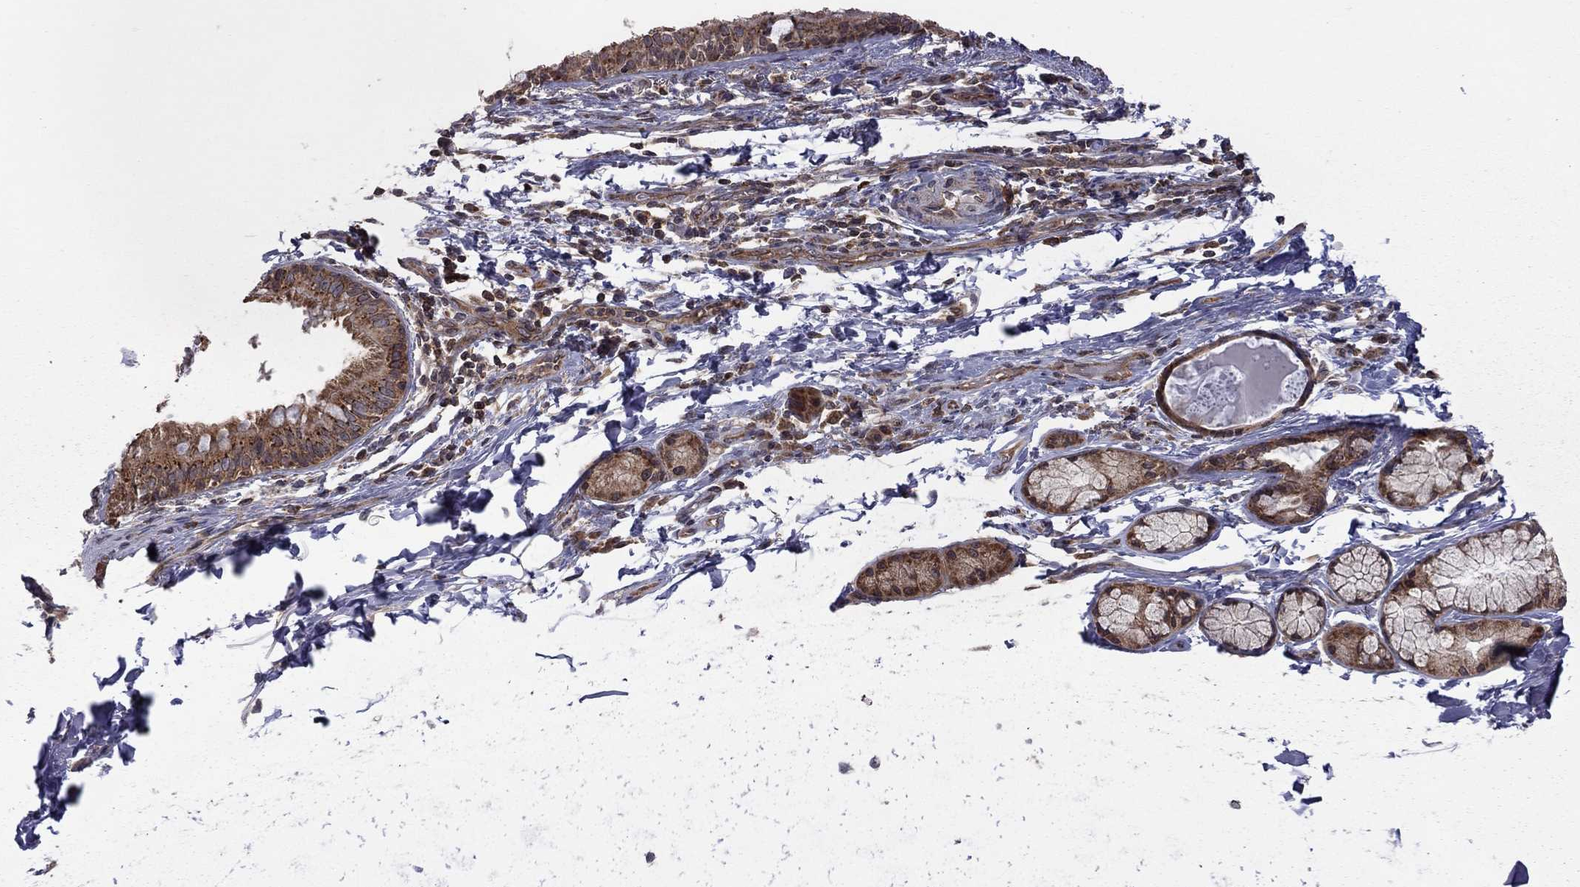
{"staining": {"intensity": "strong", "quantity": "25%-75%", "location": "cytoplasmic/membranous"}, "tissue": "bronchus", "cell_type": "Respiratory epithelial cells", "image_type": "normal", "snomed": [{"axis": "morphology", "description": "Normal tissue, NOS"}, {"axis": "morphology", "description": "Squamous cell carcinoma, NOS"}, {"axis": "topography", "description": "Bronchus"}, {"axis": "topography", "description": "Lung"}], "caption": "Strong cytoplasmic/membranous protein staining is present in approximately 25%-75% of respiratory epithelial cells in bronchus.", "gene": "NAA50", "patient": {"sex": "male", "age": 69}}